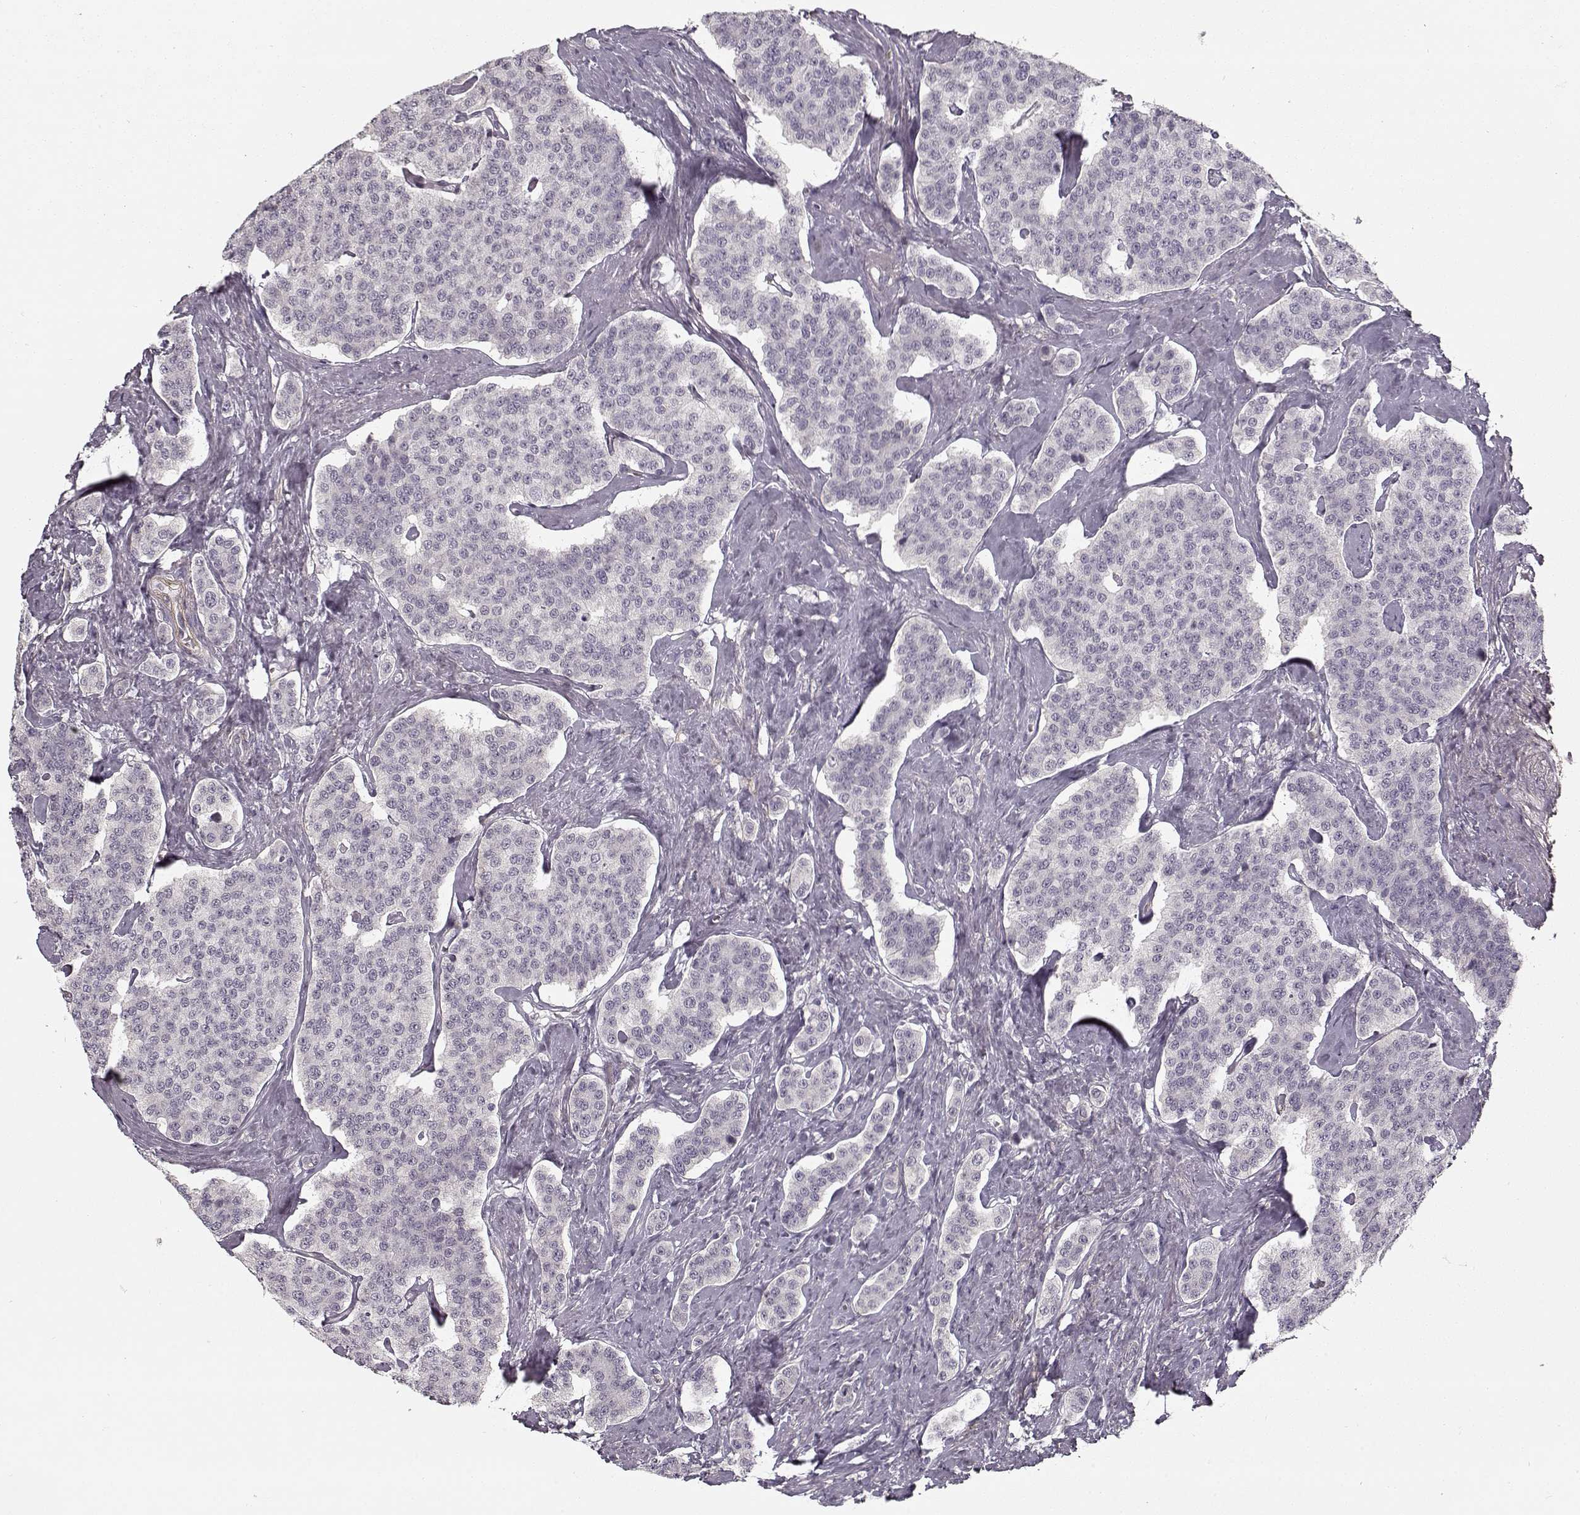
{"staining": {"intensity": "negative", "quantity": "none", "location": "none"}, "tissue": "carcinoid", "cell_type": "Tumor cells", "image_type": "cancer", "snomed": [{"axis": "morphology", "description": "Carcinoid, malignant, NOS"}, {"axis": "topography", "description": "Small intestine"}], "caption": "Protein analysis of carcinoid exhibits no significant staining in tumor cells.", "gene": "LAMB2", "patient": {"sex": "female", "age": 58}}